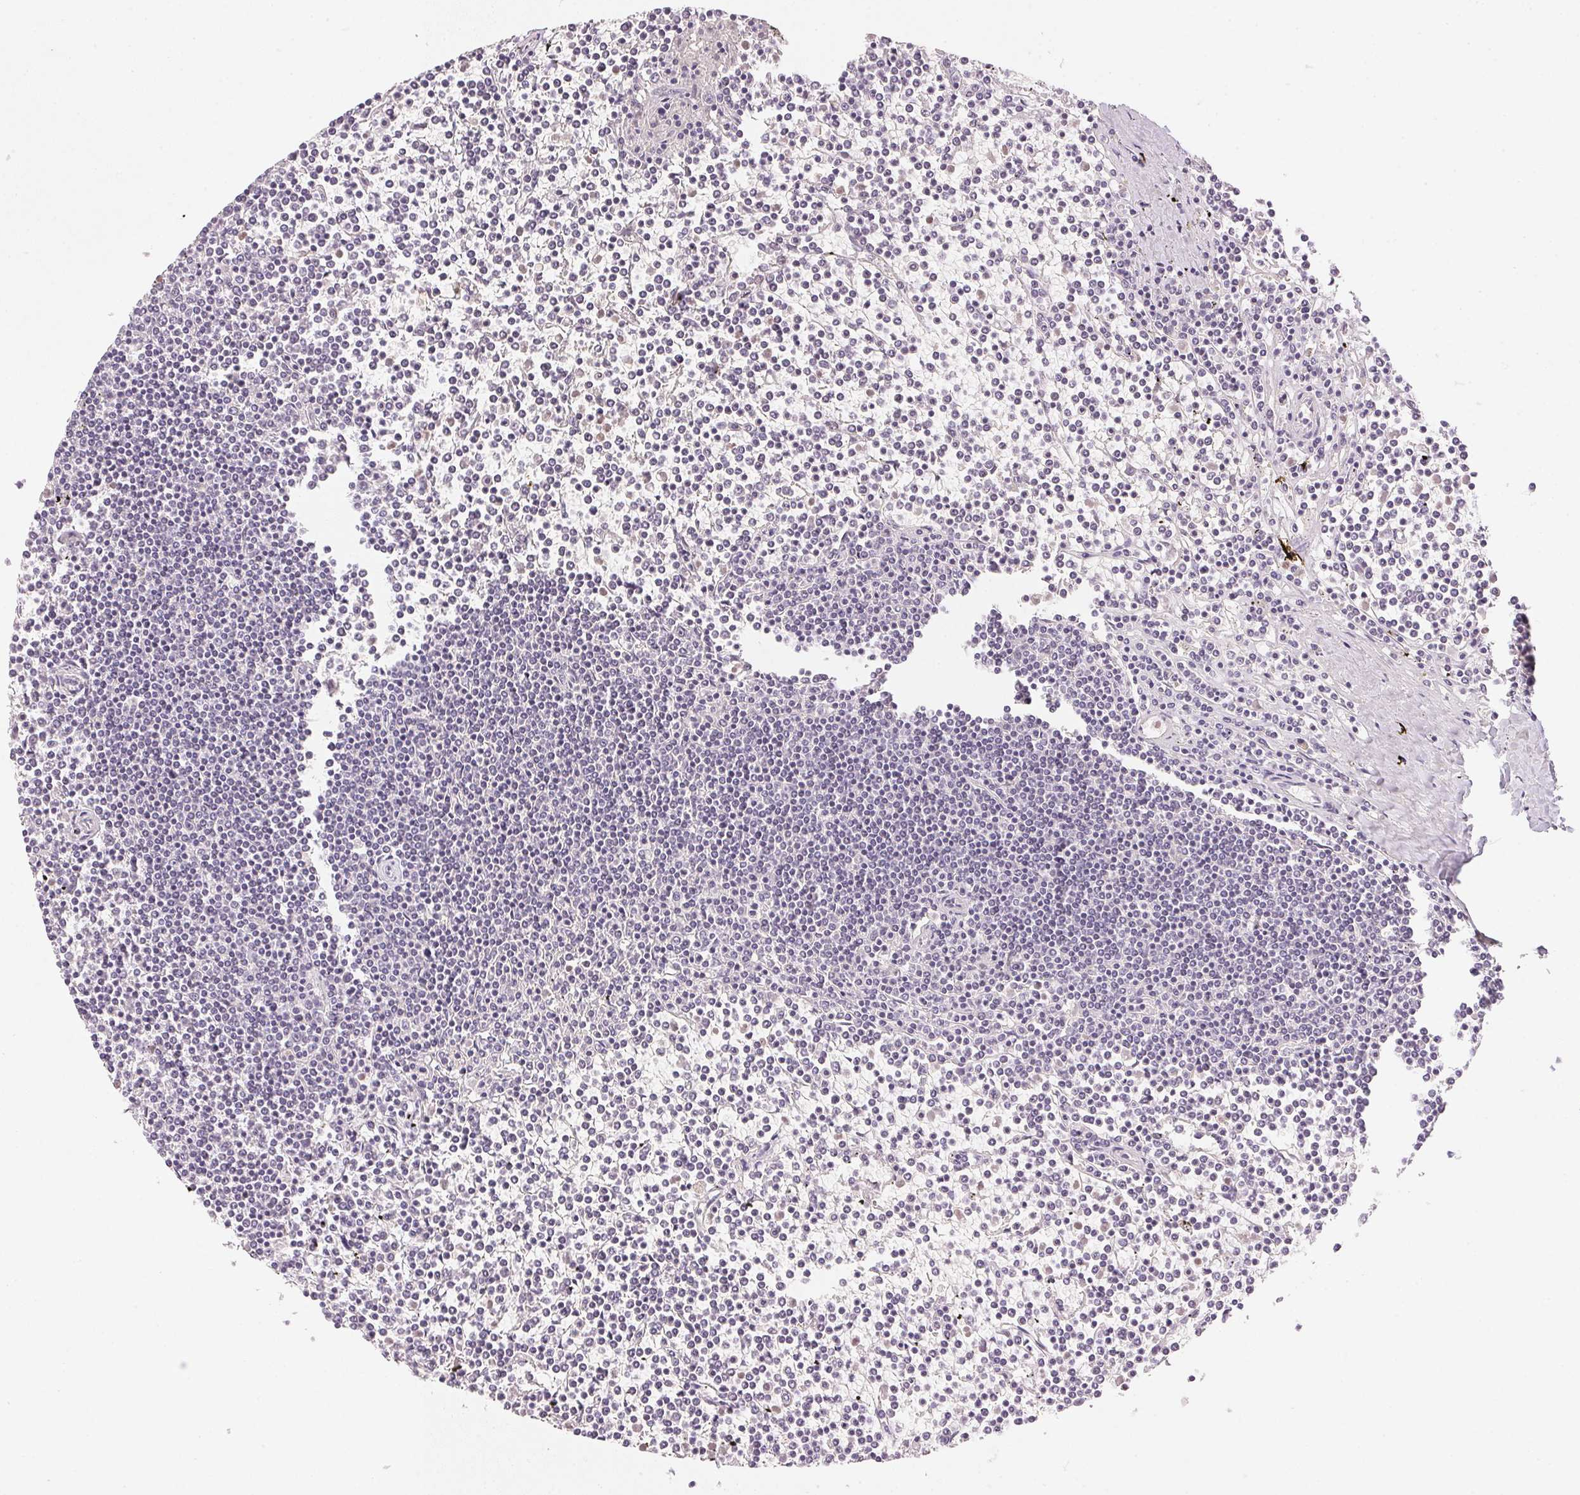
{"staining": {"intensity": "negative", "quantity": "none", "location": "none"}, "tissue": "lymphoma", "cell_type": "Tumor cells", "image_type": "cancer", "snomed": [{"axis": "morphology", "description": "Malignant lymphoma, non-Hodgkin's type, Low grade"}, {"axis": "topography", "description": "Spleen"}], "caption": "The photomicrograph reveals no significant positivity in tumor cells of lymphoma.", "gene": "SMTN", "patient": {"sex": "female", "age": 19}}